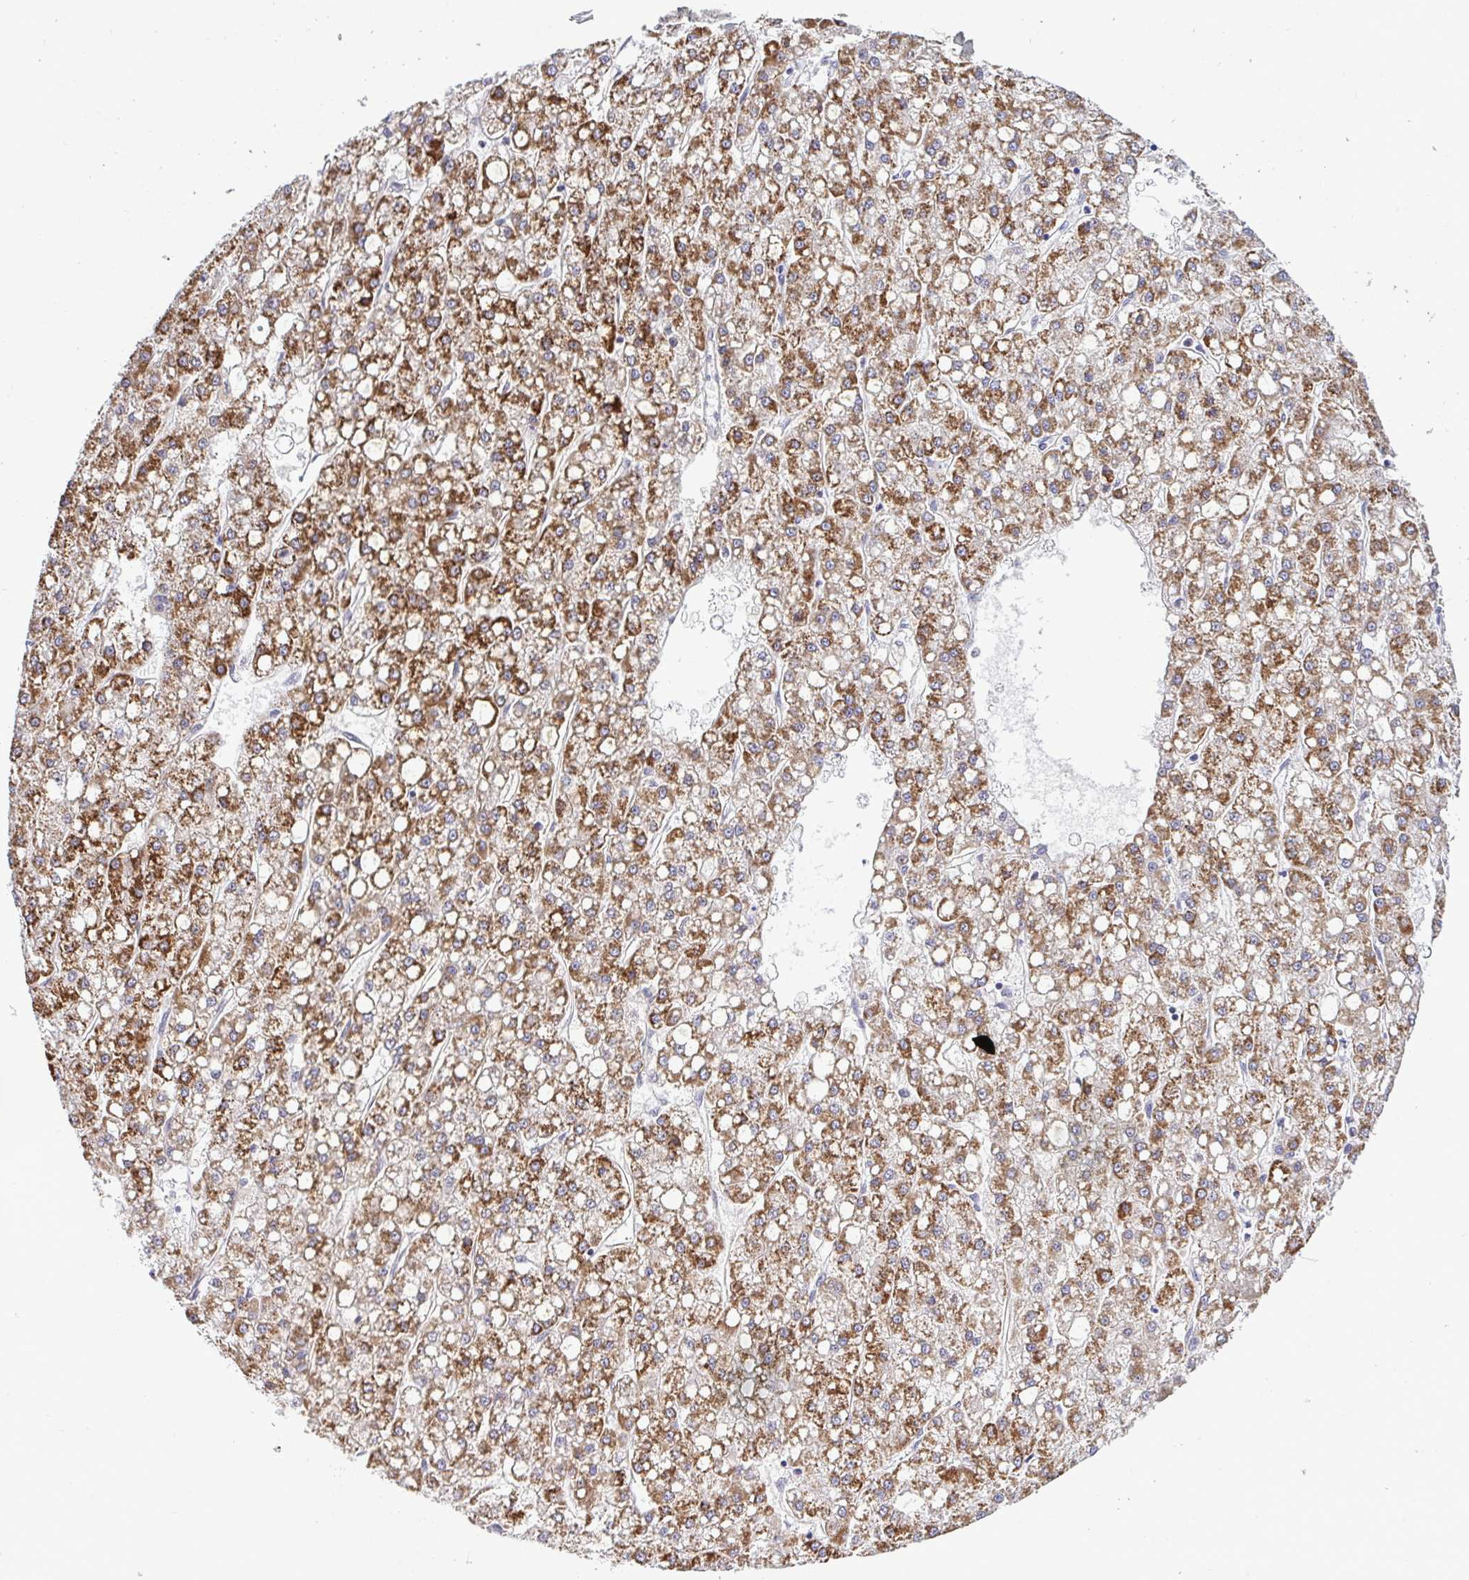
{"staining": {"intensity": "moderate", "quantity": ">75%", "location": "cytoplasmic/membranous"}, "tissue": "liver cancer", "cell_type": "Tumor cells", "image_type": "cancer", "snomed": [{"axis": "morphology", "description": "Carcinoma, Hepatocellular, NOS"}, {"axis": "topography", "description": "Liver"}], "caption": "Liver hepatocellular carcinoma stained for a protein displays moderate cytoplasmic/membranous positivity in tumor cells.", "gene": "RFC4", "patient": {"sex": "male", "age": 67}}